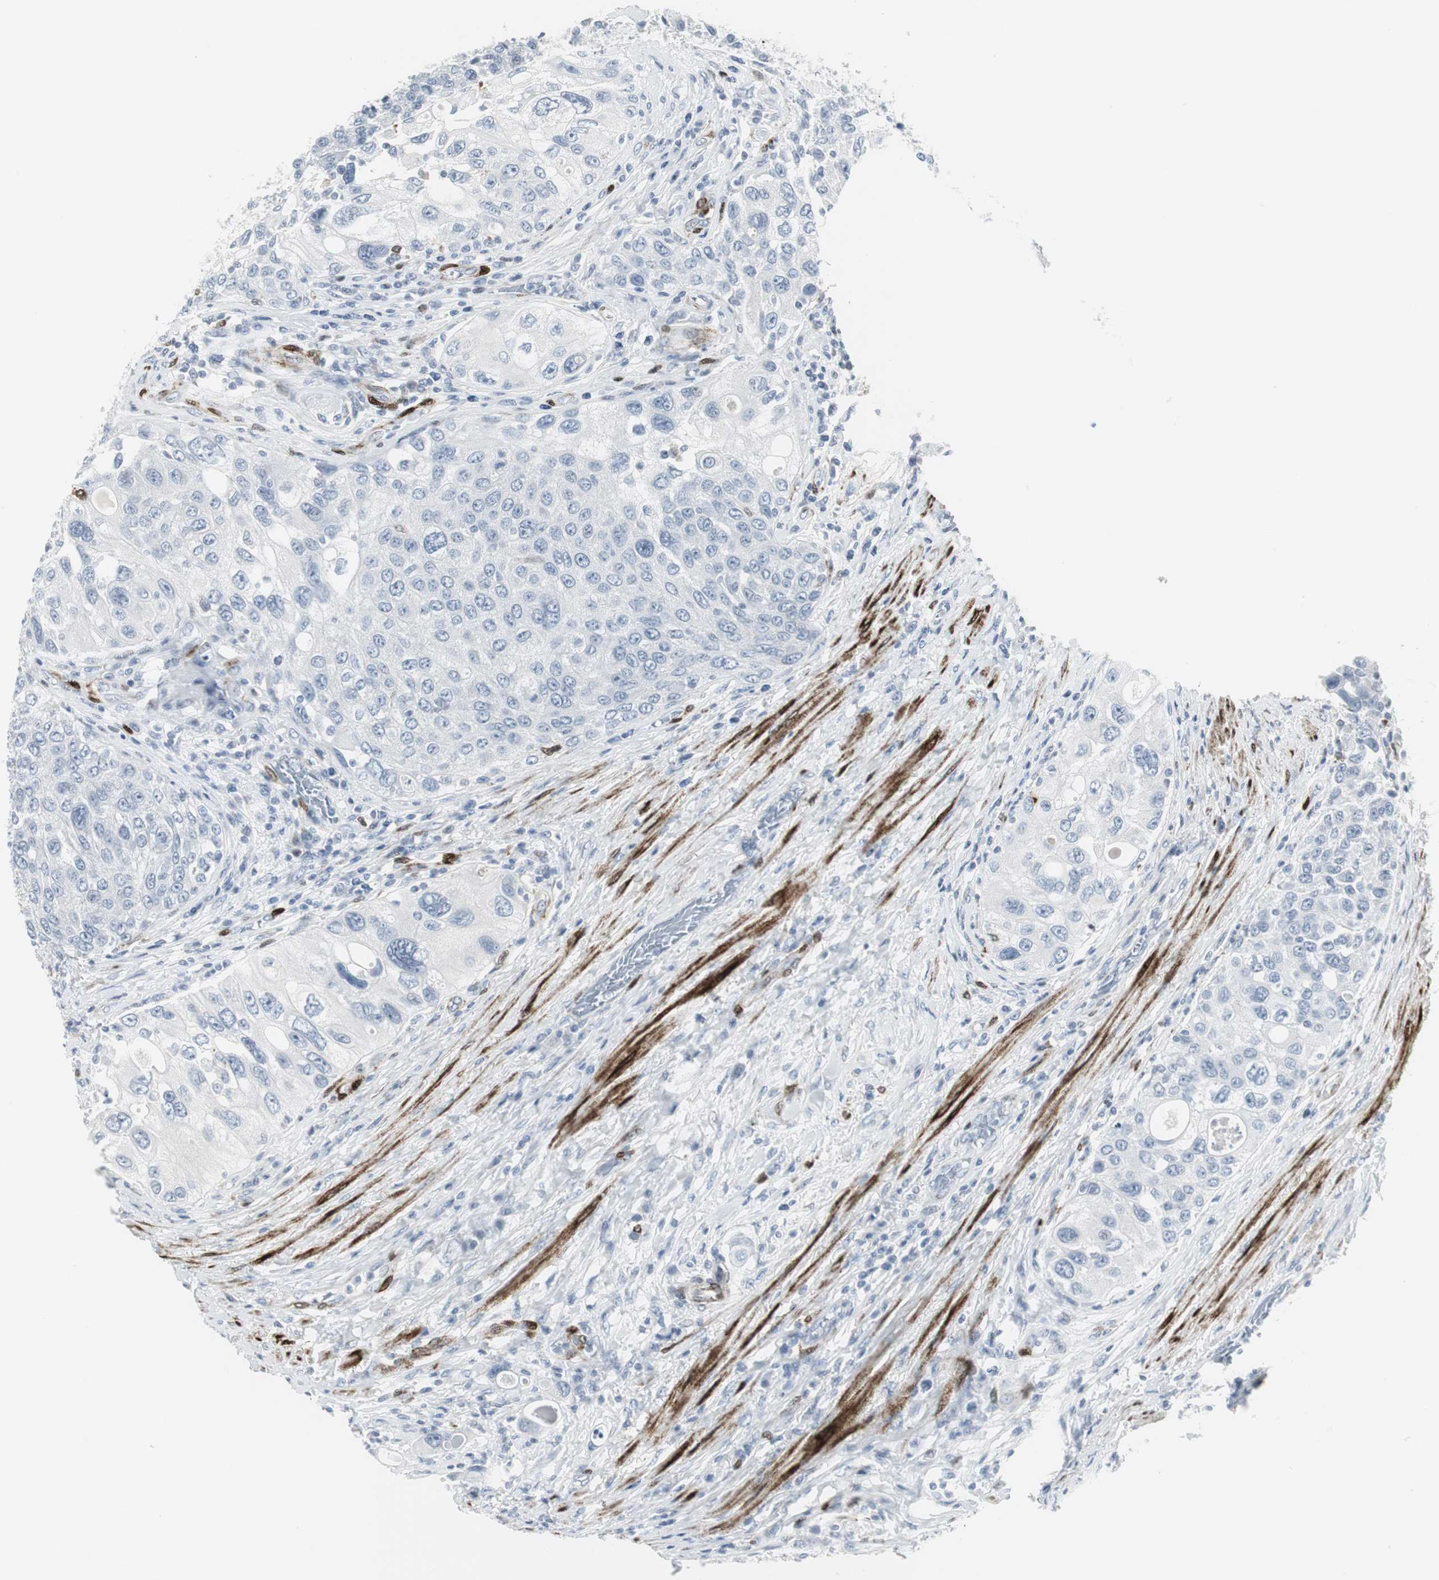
{"staining": {"intensity": "negative", "quantity": "none", "location": "none"}, "tissue": "urothelial cancer", "cell_type": "Tumor cells", "image_type": "cancer", "snomed": [{"axis": "morphology", "description": "Urothelial carcinoma, High grade"}, {"axis": "topography", "description": "Urinary bladder"}], "caption": "Micrograph shows no protein staining in tumor cells of high-grade urothelial carcinoma tissue.", "gene": "PPP1R14A", "patient": {"sex": "female", "age": 56}}